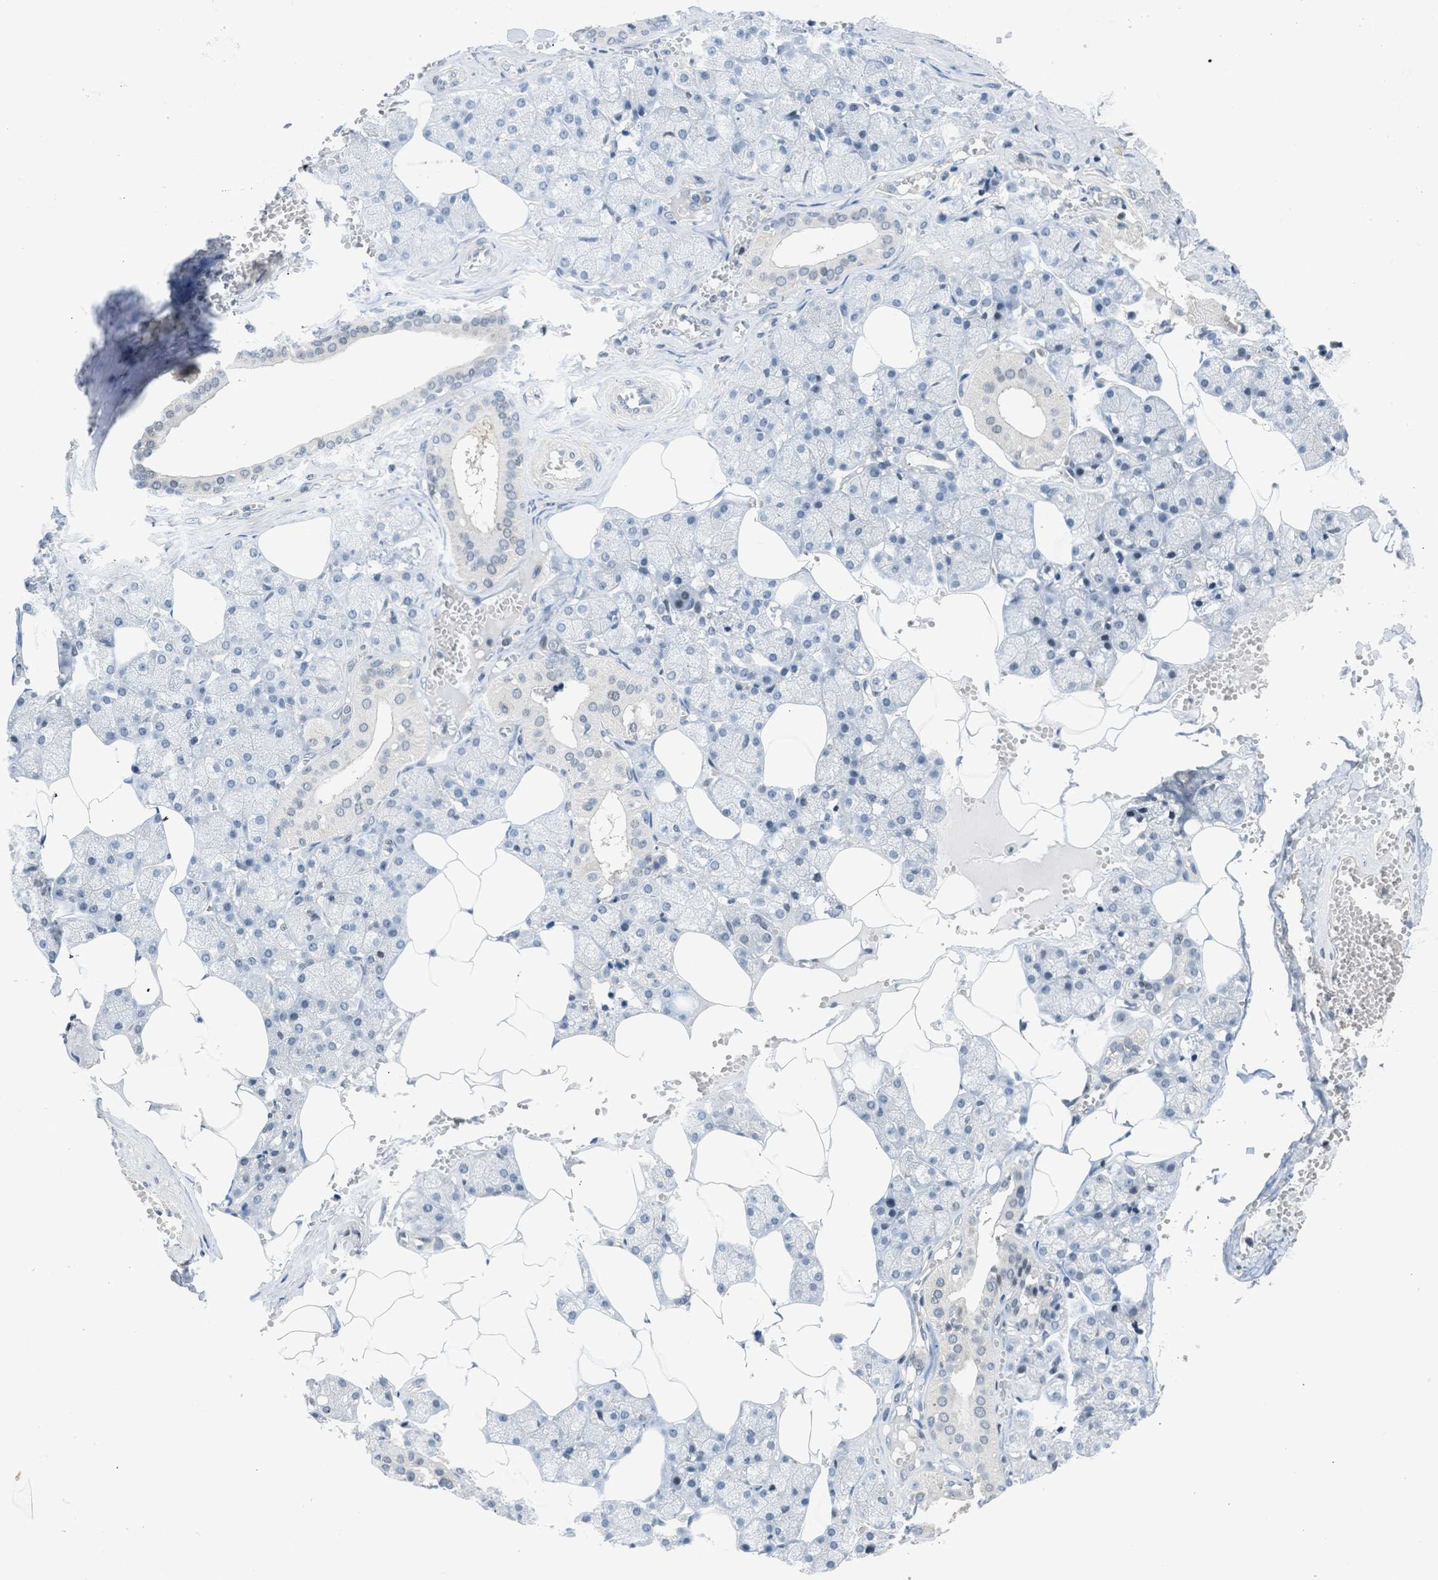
{"staining": {"intensity": "negative", "quantity": "none", "location": "none"}, "tissue": "salivary gland", "cell_type": "Glandular cells", "image_type": "normal", "snomed": [{"axis": "morphology", "description": "Normal tissue, NOS"}, {"axis": "topography", "description": "Salivary gland"}], "caption": "This is a photomicrograph of immunohistochemistry (IHC) staining of unremarkable salivary gland, which shows no expression in glandular cells. The staining is performed using DAB (3,3'-diaminobenzidine) brown chromogen with nuclei counter-stained in using hematoxylin.", "gene": "TTBK2", "patient": {"sex": "male", "age": 62}}